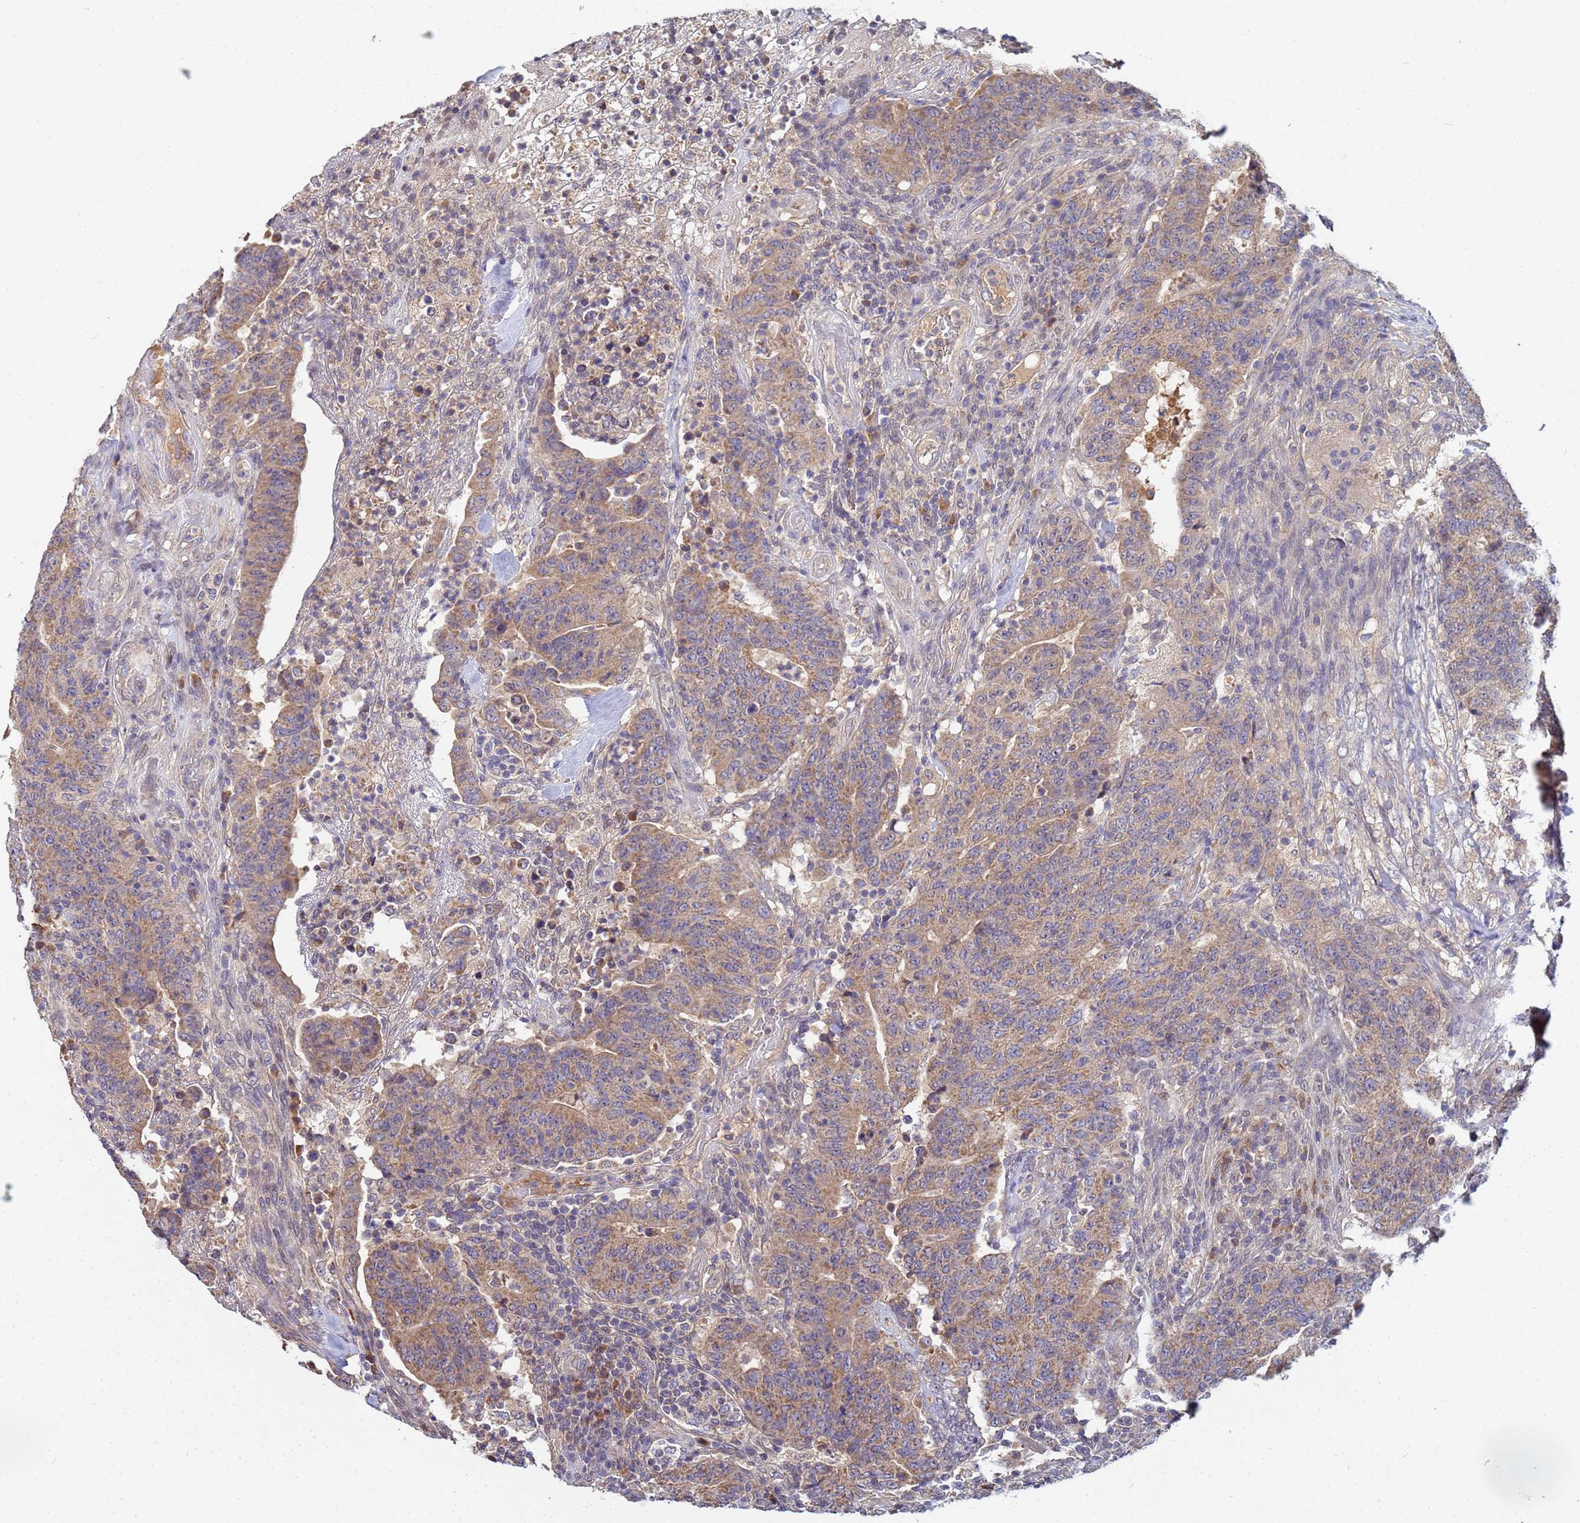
{"staining": {"intensity": "weak", "quantity": ">75%", "location": "cytoplasmic/membranous"}, "tissue": "colorectal cancer", "cell_type": "Tumor cells", "image_type": "cancer", "snomed": [{"axis": "morphology", "description": "Adenocarcinoma, NOS"}, {"axis": "topography", "description": "Colon"}], "caption": "IHC (DAB) staining of adenocarcinoma (colorectal) exhibits weak cytoplasmic/membranous protein staining in approximately >75% of tumor cells. IHC stains the protein in brown and the nuclei are stained blue.", "gene": "C5orf34", "patient": {"sex": "female", "age": 75}}